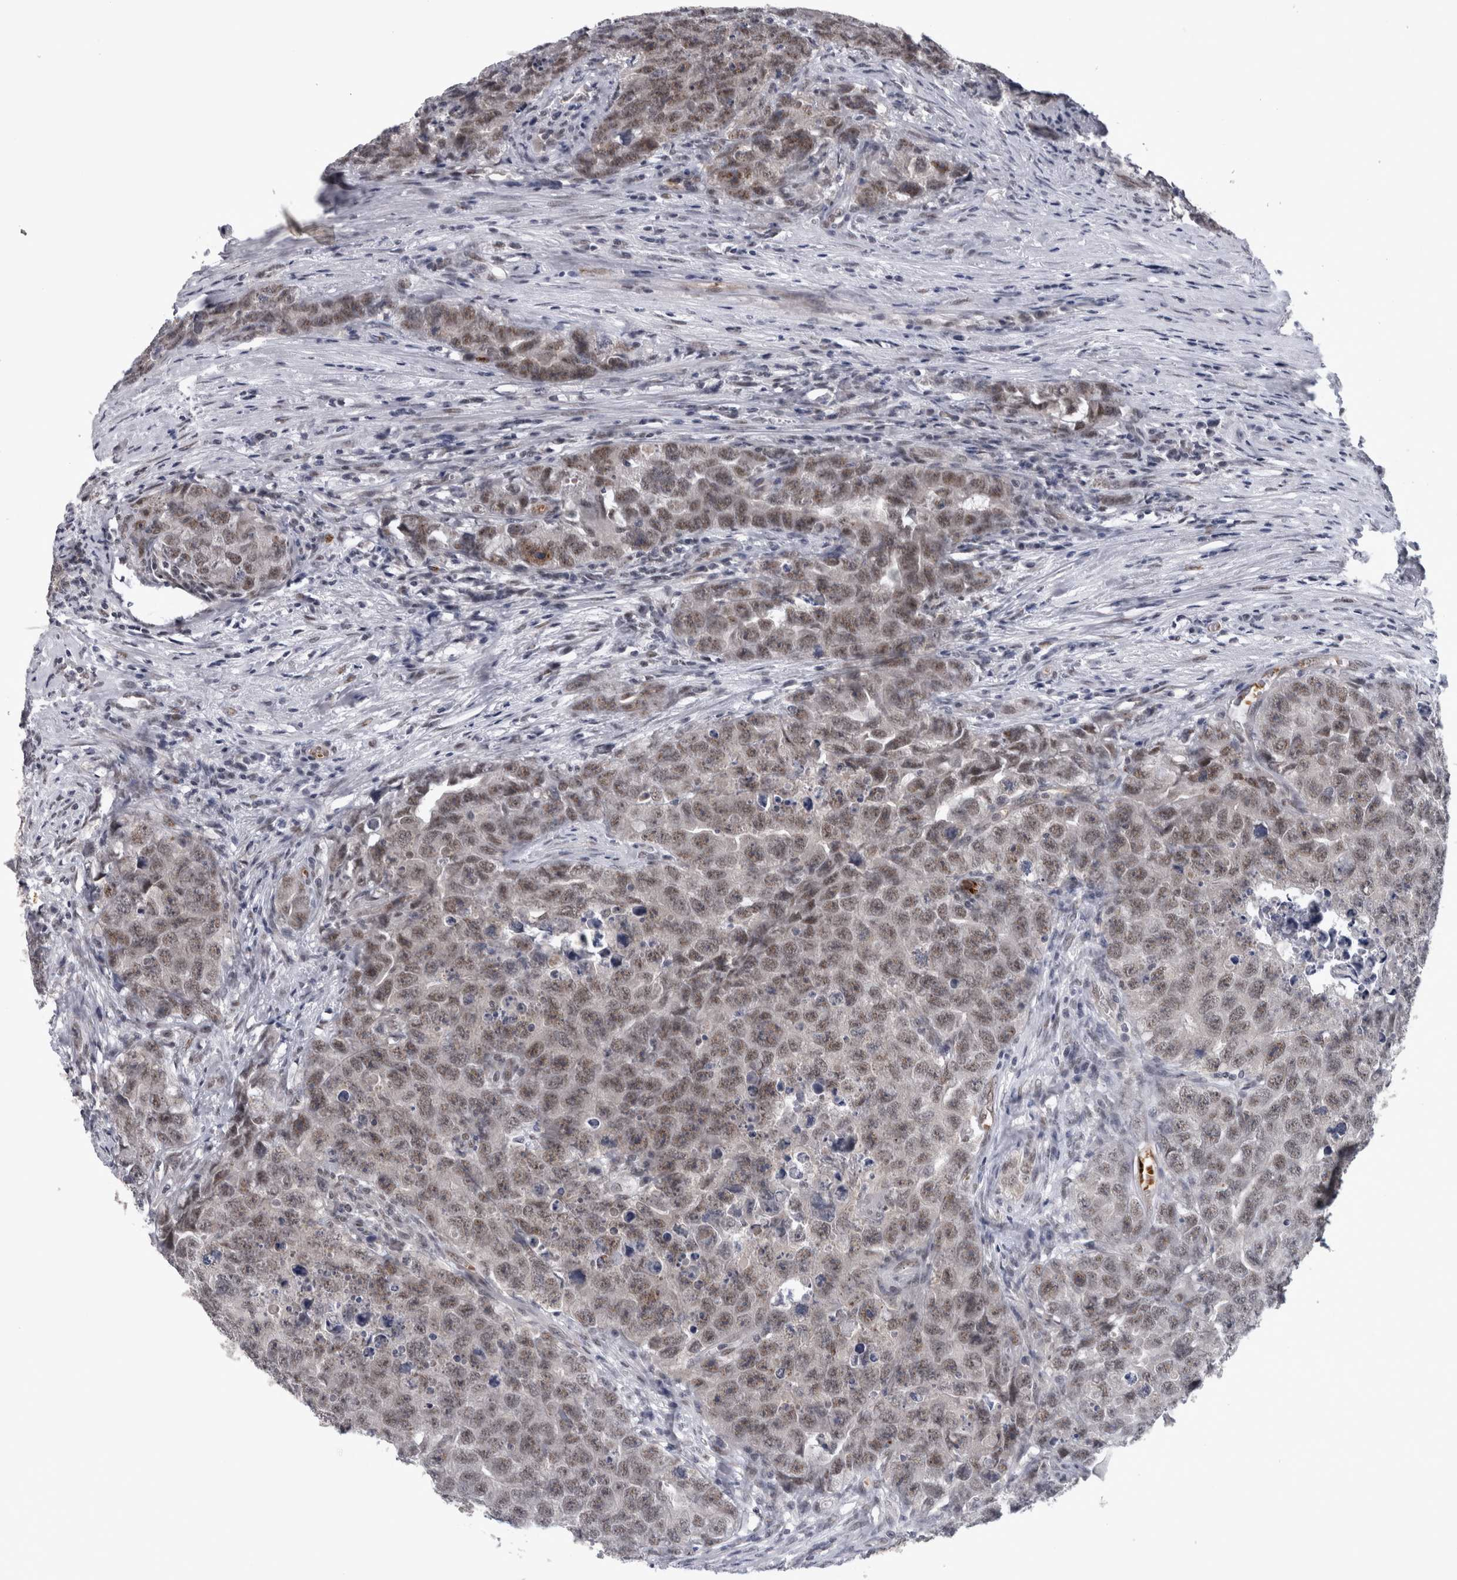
{"staining": {"intensity": "moderate", "quantity": ">75%", "location": "nuclear"}, "tissue": "testis cancer", "cell_type": "Tumor cells", "image_type": "cancer", "snomed": [{"axis": "morphology", "description": "Seminoma, NOS"}, {"axis": "morphology", "description": "Carcinoma, Embryonal, NOS"}, {"axis": "topography", "description": "Testis"}], "caption": "This micrograph displays testis cancer stained with immunohistochemistry (IHC) to label a protein in brown. The nuclear of tumor cells show moderate positivity for the protein. Nuclei are counter-stained blue.", "gene": "PEBP4", "patient": {"sex": "male", "age": 43}}